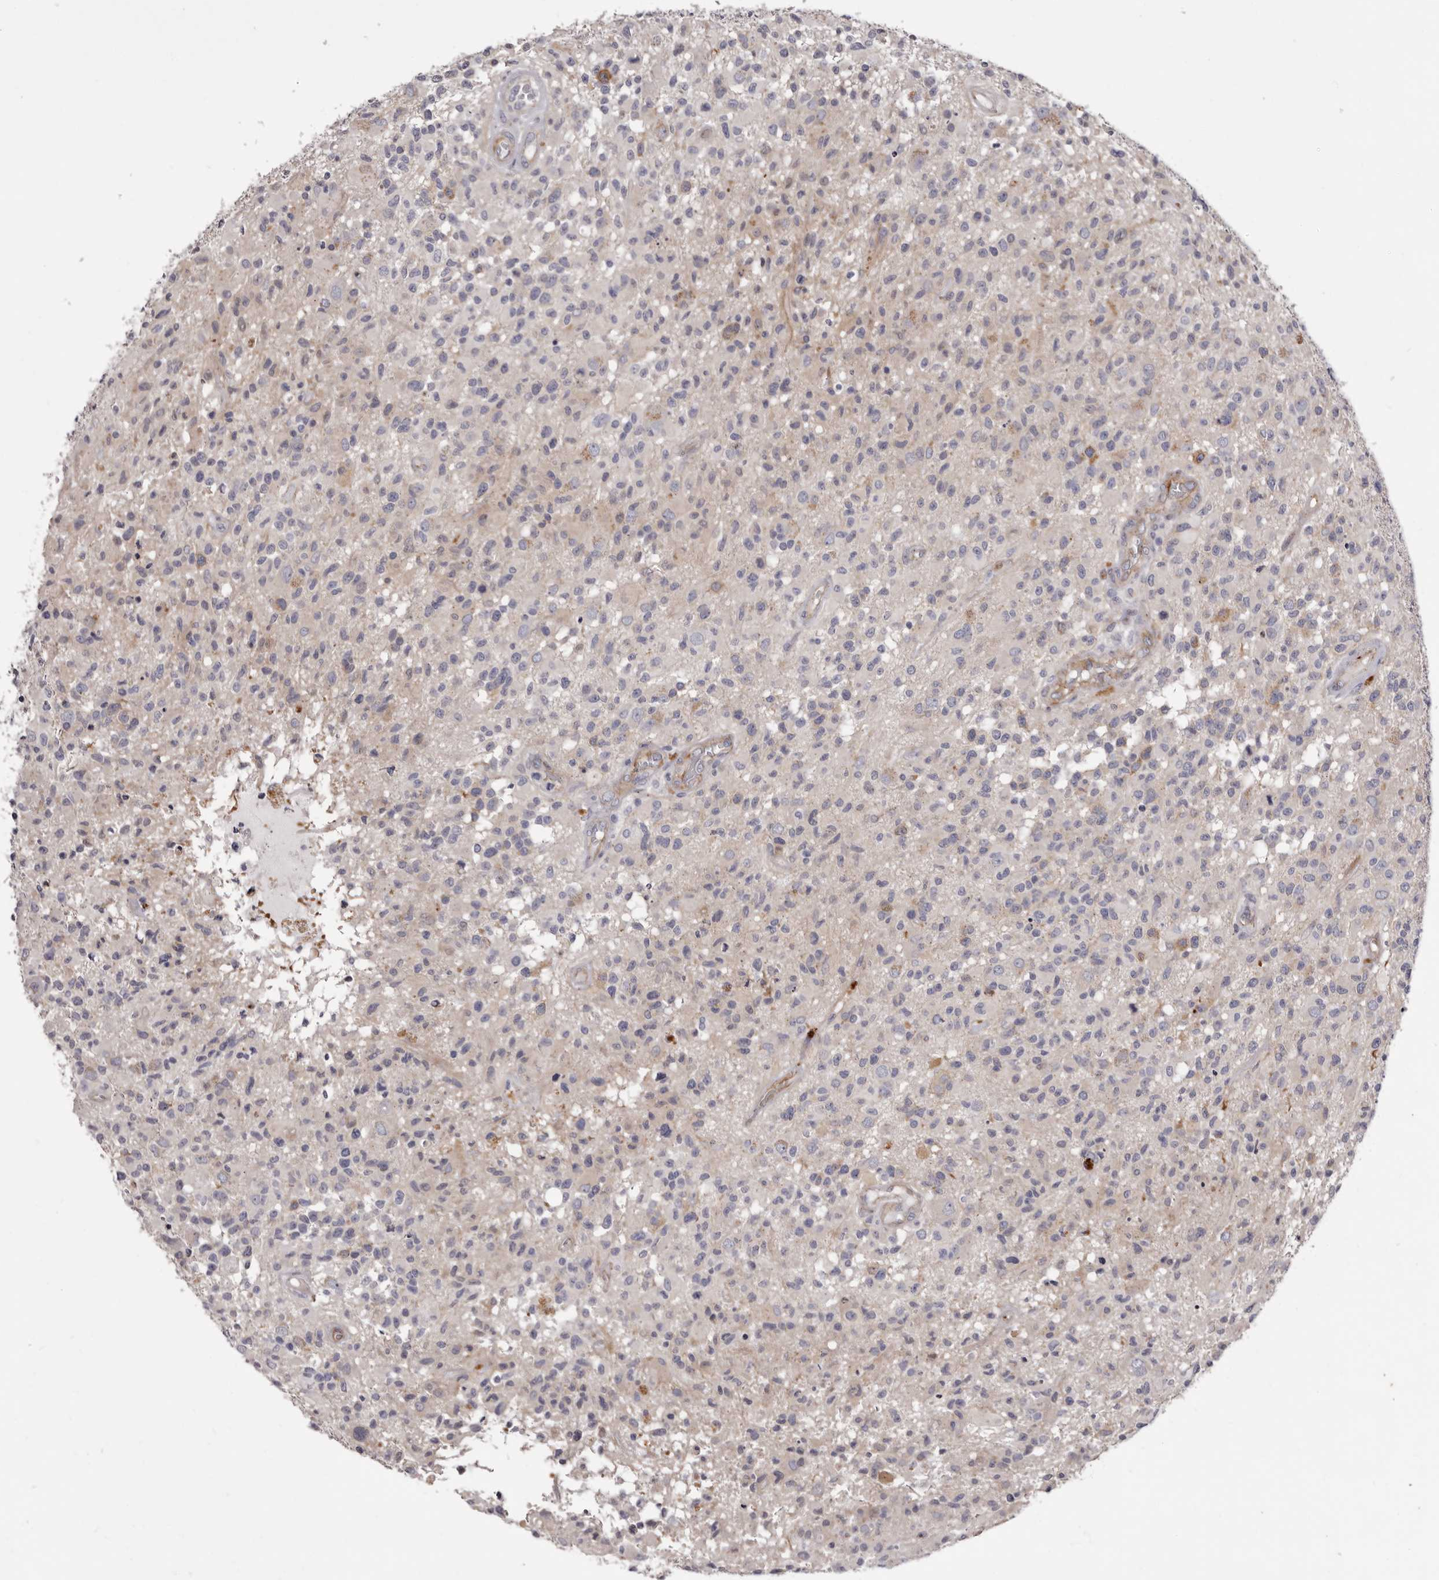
{"staining": {"intensity": "weak", "quantity": "<25%", "location": "cytoplasmic/membranous"}, "tissue": "glioma", "cell_type": "Tumor cells", "image_type": "cancer", "snomed": [{"axis": "morphology", "description": "Glioma, malignant, High grade"}, {"axis": "morphology", "description": "Glioblastoma, NOS"}, {"axis": "topography", "description": "Brain"}], "caption": "Human glioblastoma stained for a protein using IHC reveals no staining in tumor cells.", "gene": "PEG10", "patient": {"sex": "male", "age": 60}}